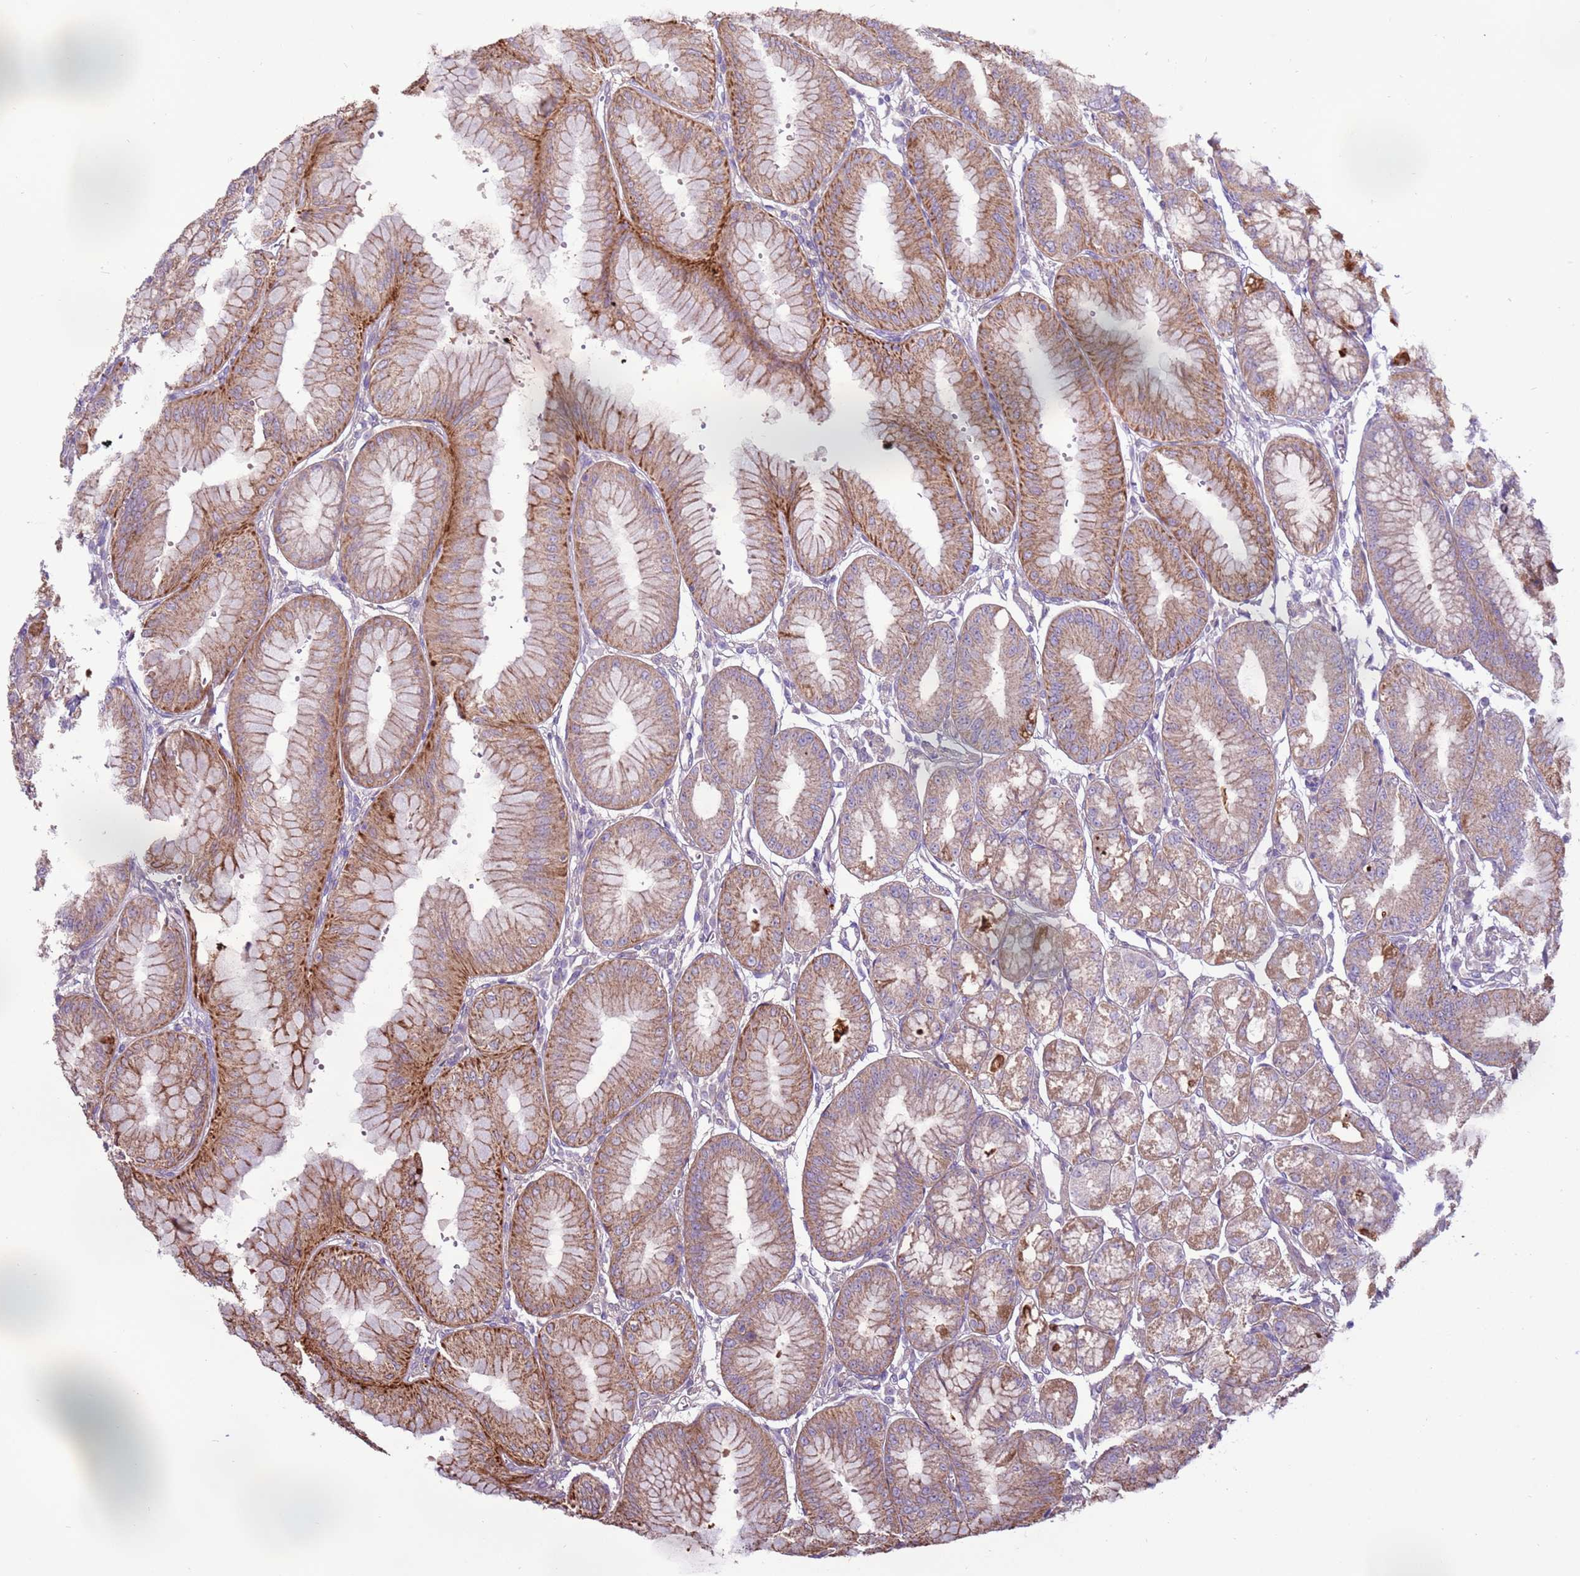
{"staining": {"intensity": "moderate", "quantity": ">75%", "location": "cytoplasmic/membranous"}, "tissue": "stomach", "cell_type": "Glandular cells", "image_type": "normal", "snomed": [{"axis": "morphology", "description": "Normal tissue, NOS"}, {"axis": "topography", "description": "Stomach, lower"}], "caption": "Moderate cytoplasmic/membranous expression is present in approximately >75% of glandular cells in normal stomach.", "gene": "EVA1B", "patient": {"sex": "male", "age": 71}}